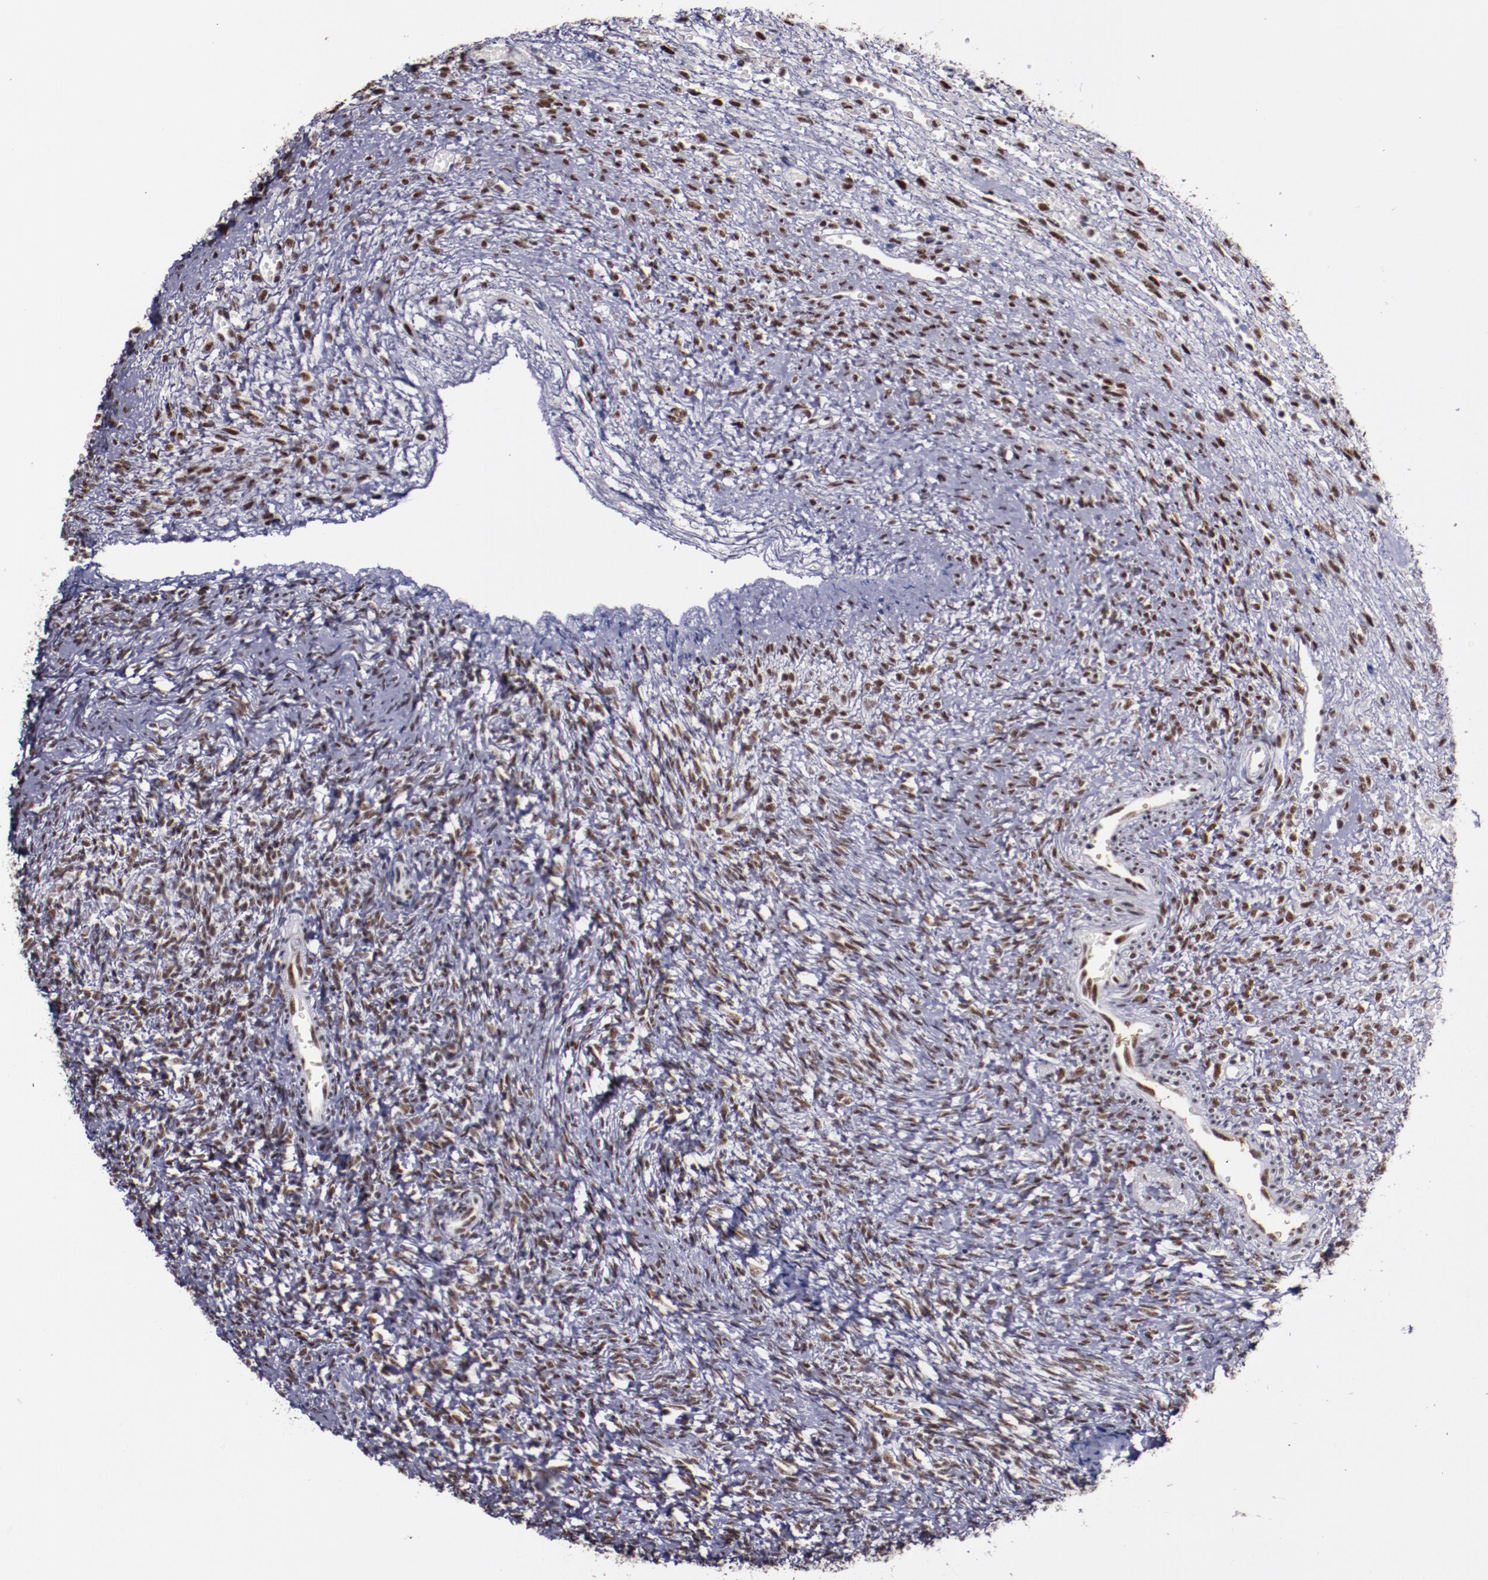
{"staining": {"intensity": "moderate", "quantity": "25%-75%", "location": "nuclear"}, "tissue": "ovary", "cell_type": "Ovarian stroma cells", "image_type": "normal", "snomed": [{"axis": "morphology", "description": "Normal tissue, NOS"}, {"axis": "topography", "description": "Ovary"}], "caption": "Normal ovary shows moderate nuclear staining in about 25%-75% of ovarian stroma cells, visualized by immunohistochemistry. Nuclei are stained in blue.", "gene": "PPP4R3A", "patient": {"sex": "female", "age": 56}}